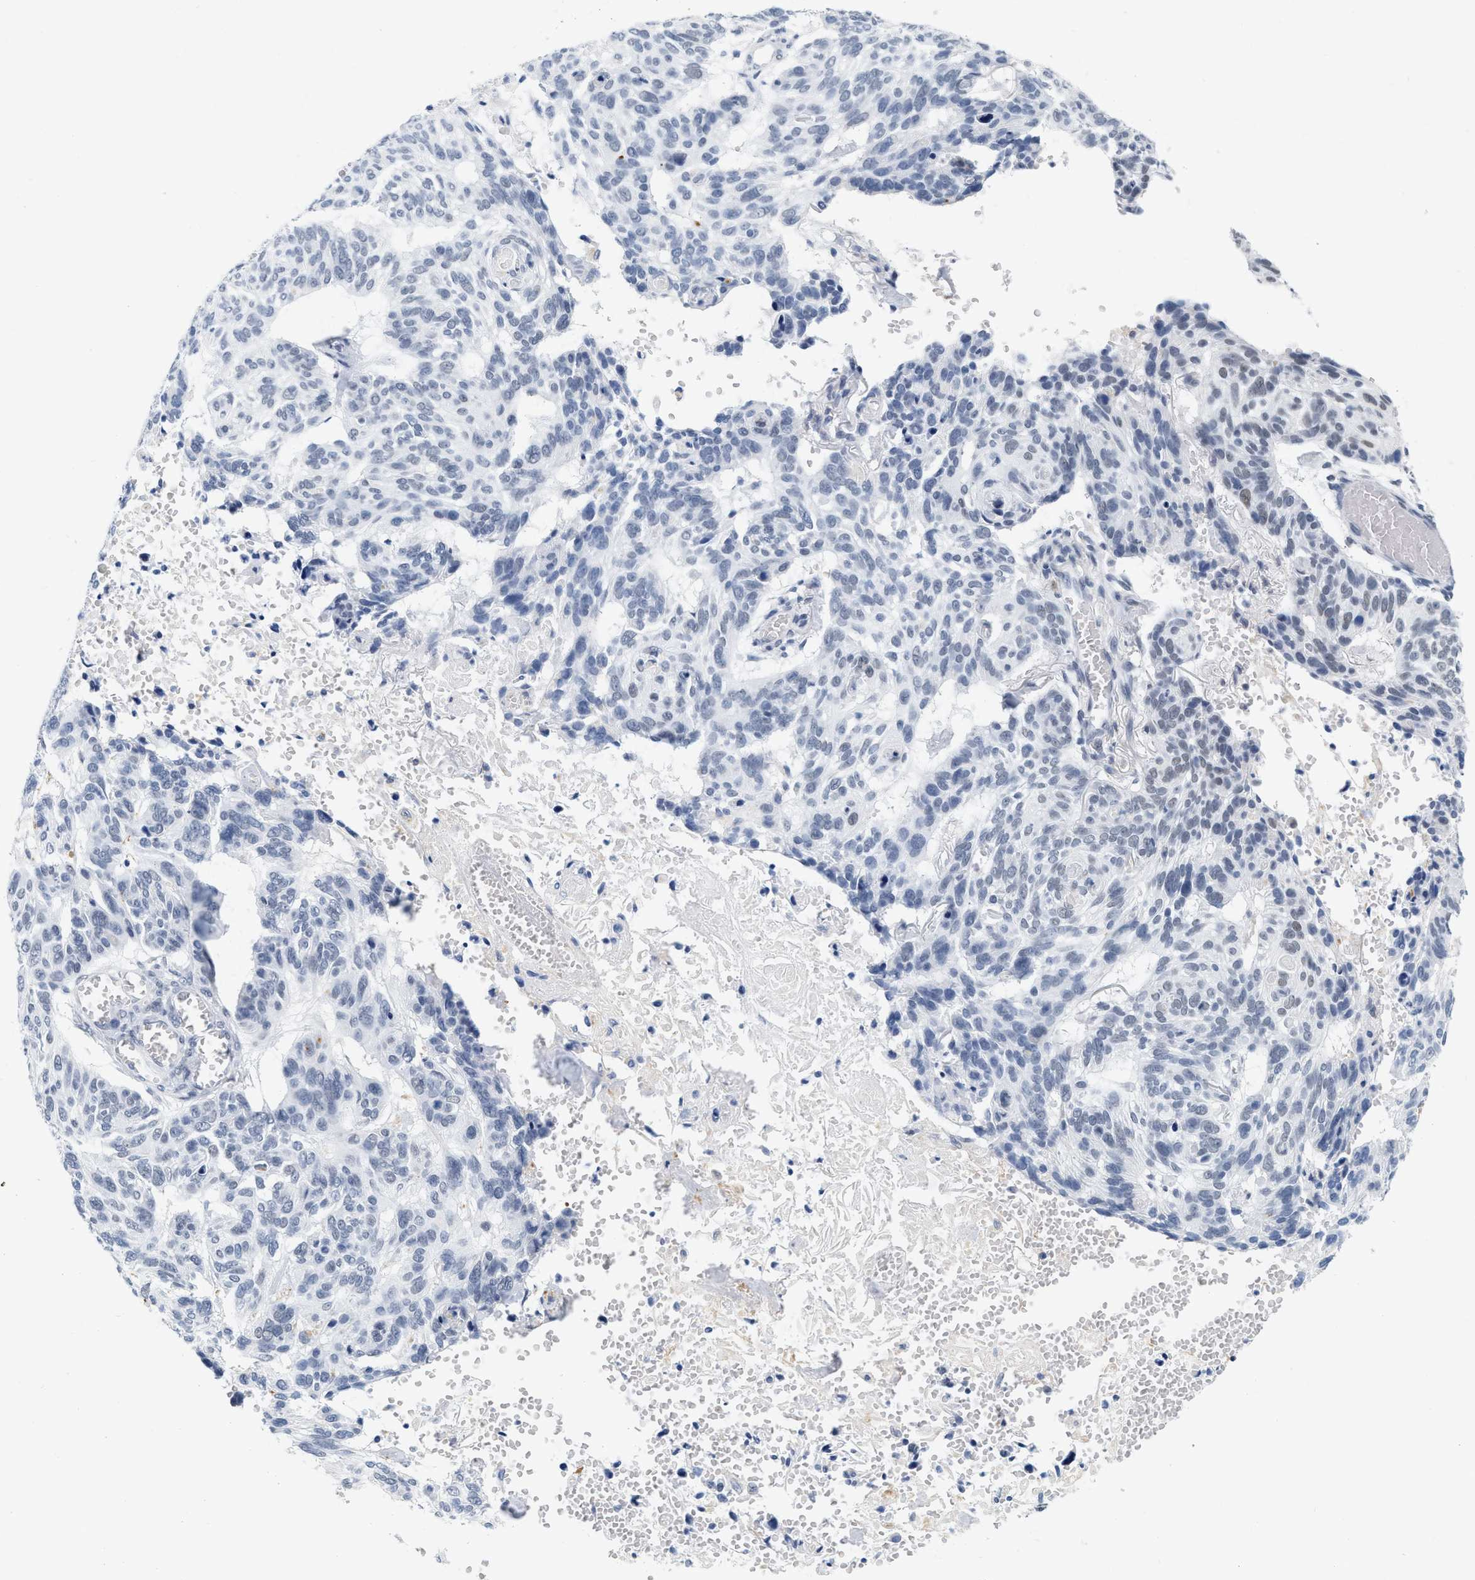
{"staining": {"intensity": "negative", "quantity": "none", "location": "none"}, "tissue": "skin cancer", "cell_type": "Tumor cells", "image_type": "cancer", "snomed": [{"axis": "morphology", "description": "Basal cell carcinoma"}, {"axis": "topography", "description": "Skin"}], "caption": "An immunohistochemistry image of skin basal cell carcinoma is shown. There is no staining in tumor cells of skin basal cell carcinoma.", "gene": "XIRP1", "patient": {"sex": "male", "age": 85}}